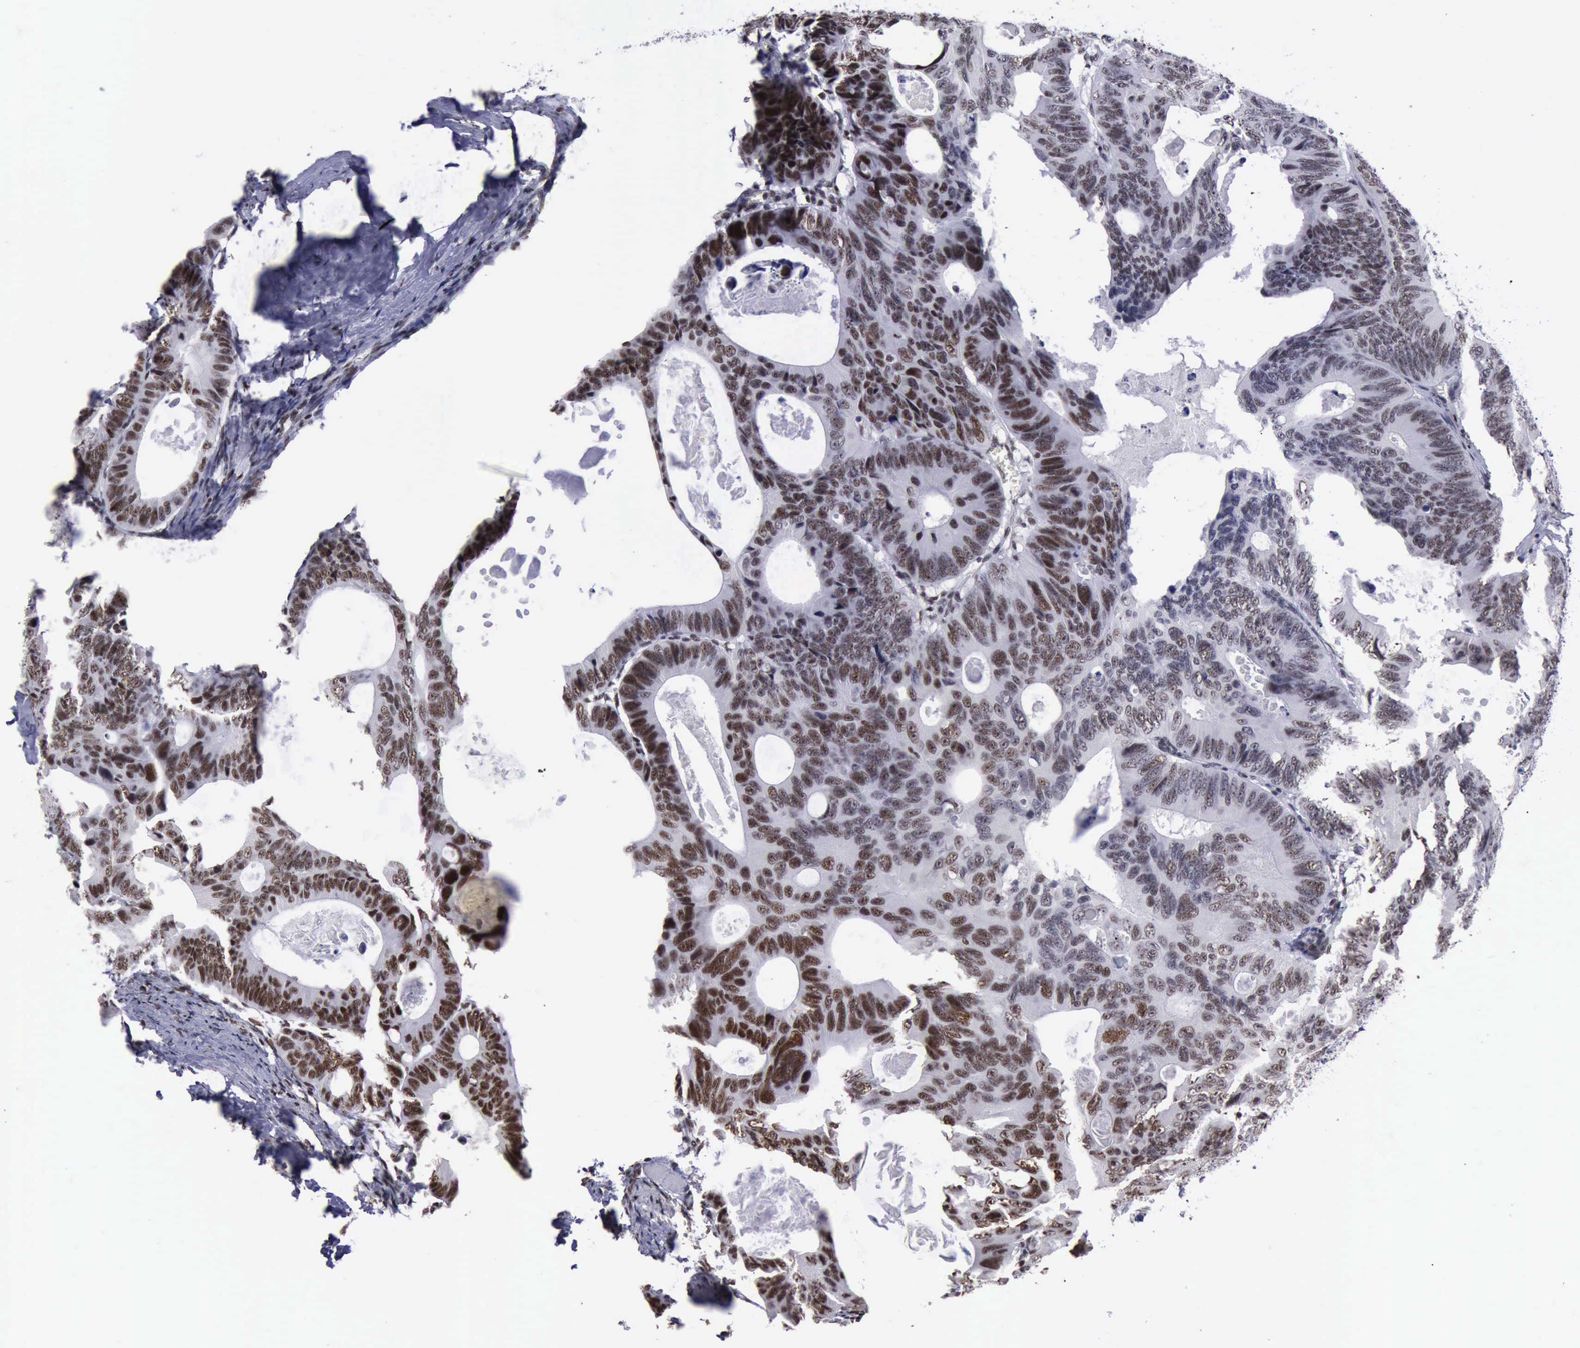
{"staining": {"intensity": "strong", "quantity": ">75%", "location": "nuclear"}, "tissue": "colorectal cancer", "cell_type": "Tumor cells", "image_type": "cancer", "snomed": [{"axis": "morphology", "description": "Adenocarcinoma, NOS"}, {"axis": "topography", "description": "Colon"}], "caption": "The image displays staining of colorectal adenocarcinoma, revealing strong nuclear protein positivity (brown color) within tumor cells.", "gene": "YY1", "patient": {"sex": "female", "age": 55}}